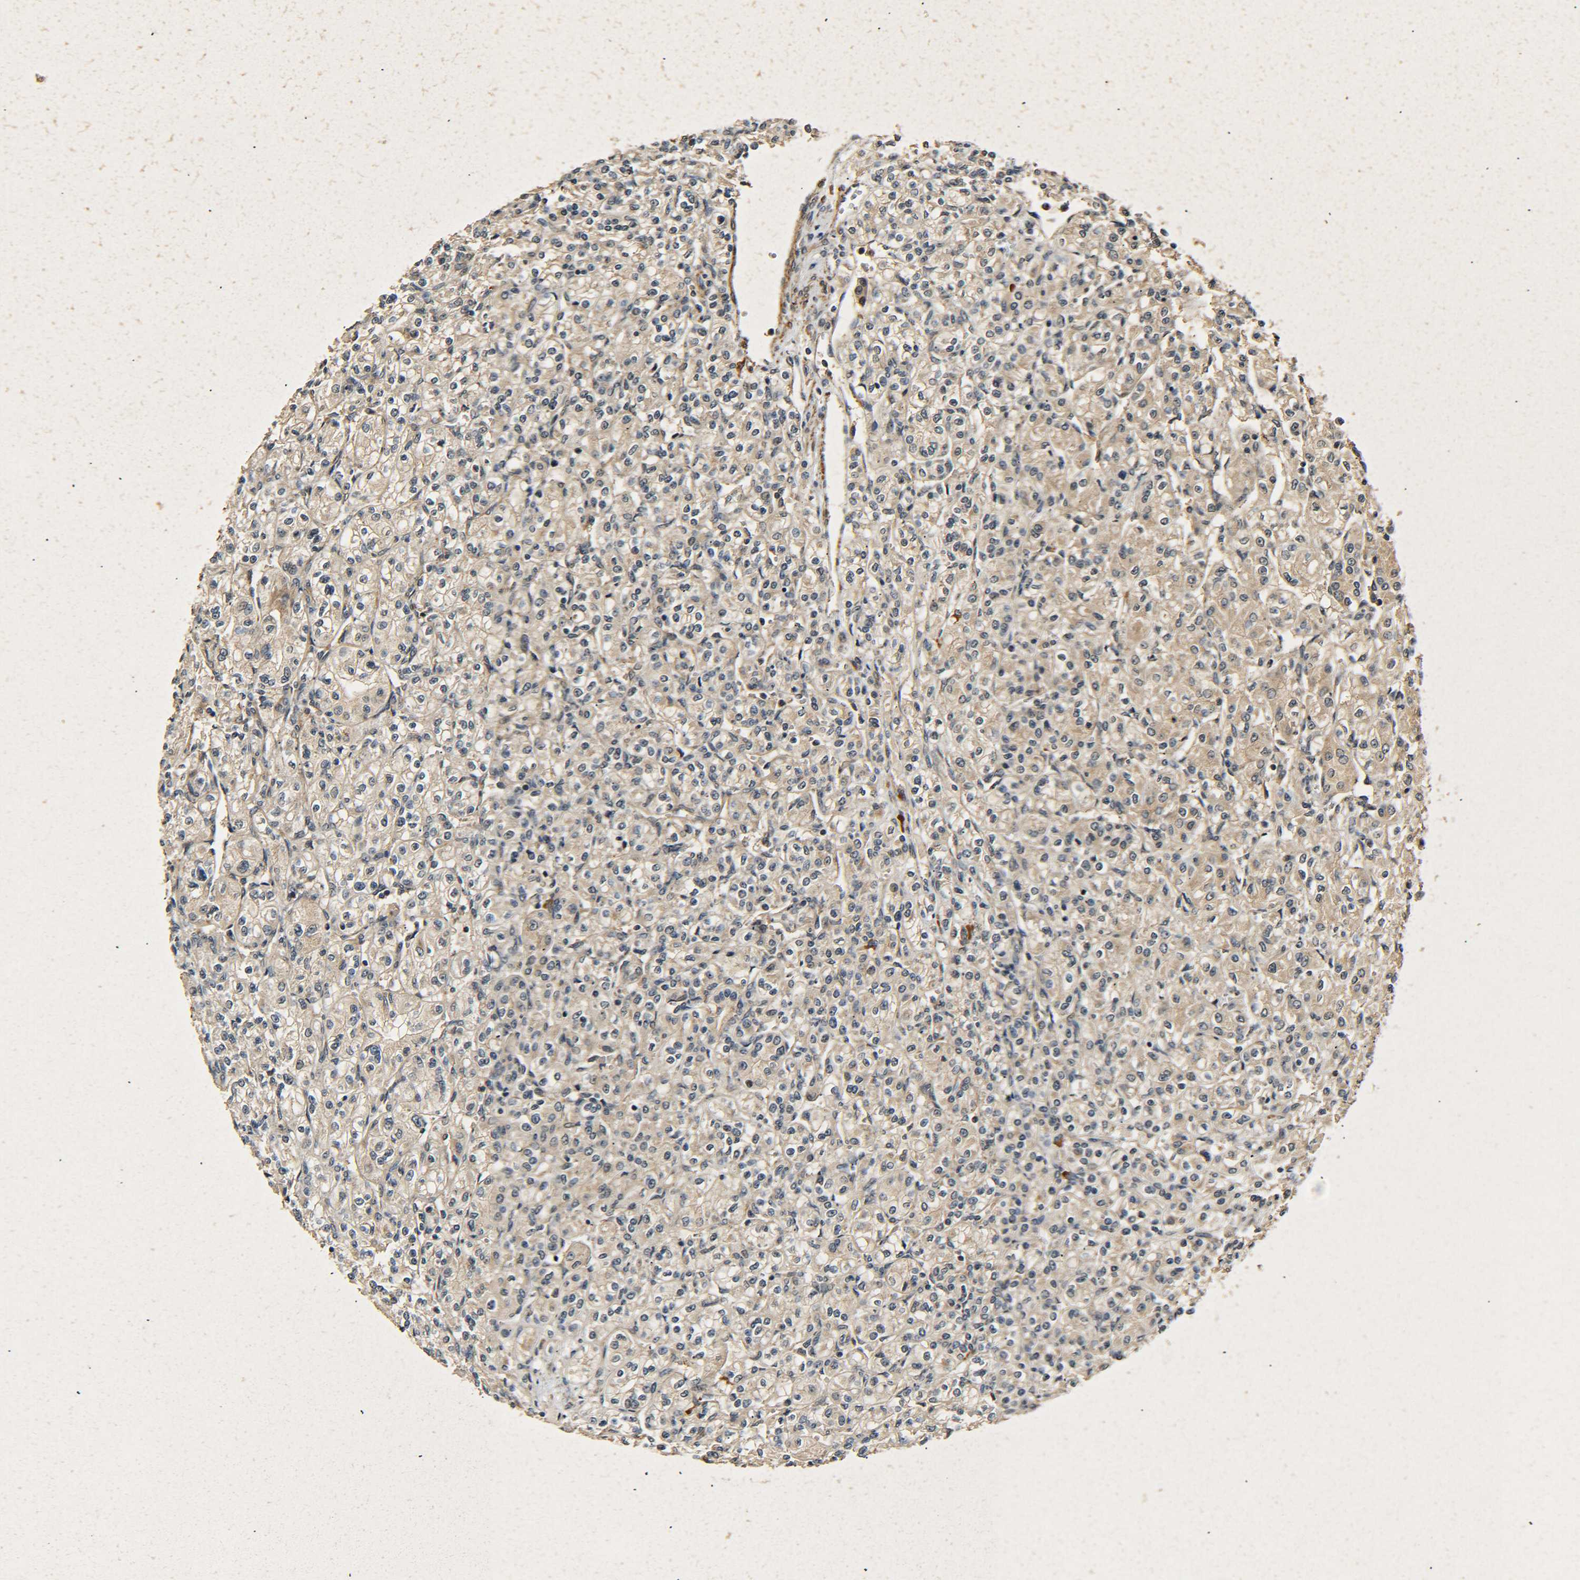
{"staining": {"intensity": "weak", "quantity": ">75%", "location": "cytoplasmic/membranous"}, "tissue": "renal cancer", "cell_type": "Tumor cells", "image_type": "cancer", "snomed": [{"axis": "morphology", "description": "Adenocarcinoma, NOS"}, {"axis": "topography", "description": "Kidney"}], "caption": "The immunohistochemical stain shows weak cytoplasmic/membranous staining in tumor cells of adenocarcinoma (renal) tissue.", "gene": "MEIS1", "patient": {"sex": "male", "age": 77}}